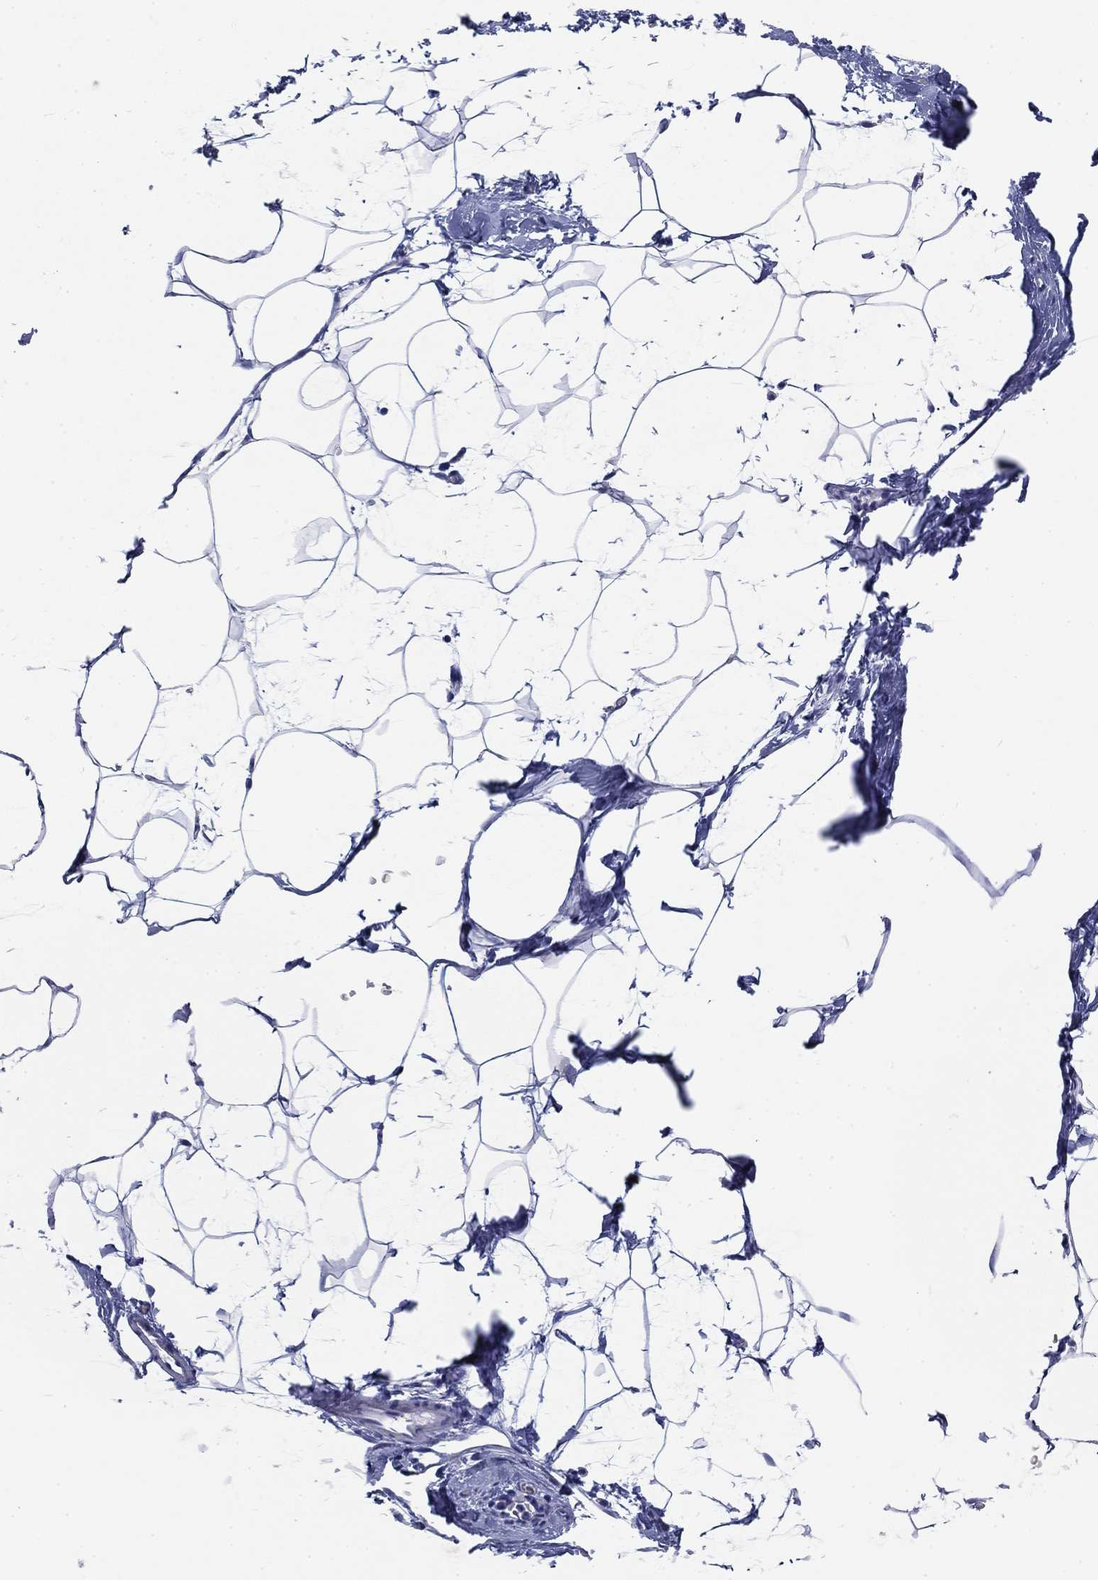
{"staining": {"intensity": "negative", "quantity": "none", "location": "none"}, "tissue": "adipose tissue", "cell_type": "Adipocytes", "image_type": "normal", "snomed": [{"axis": "morphology", "description": "Normal tissue, NOS"}, {"axis": "topography", "description": "Adipose tissue"}], "caption": "Protein analysis of unremarkable adipose tissue displays no significant staining in adipocytes.", "gene": "NACAD", "patient": {"sex": "male", "age": 57}}